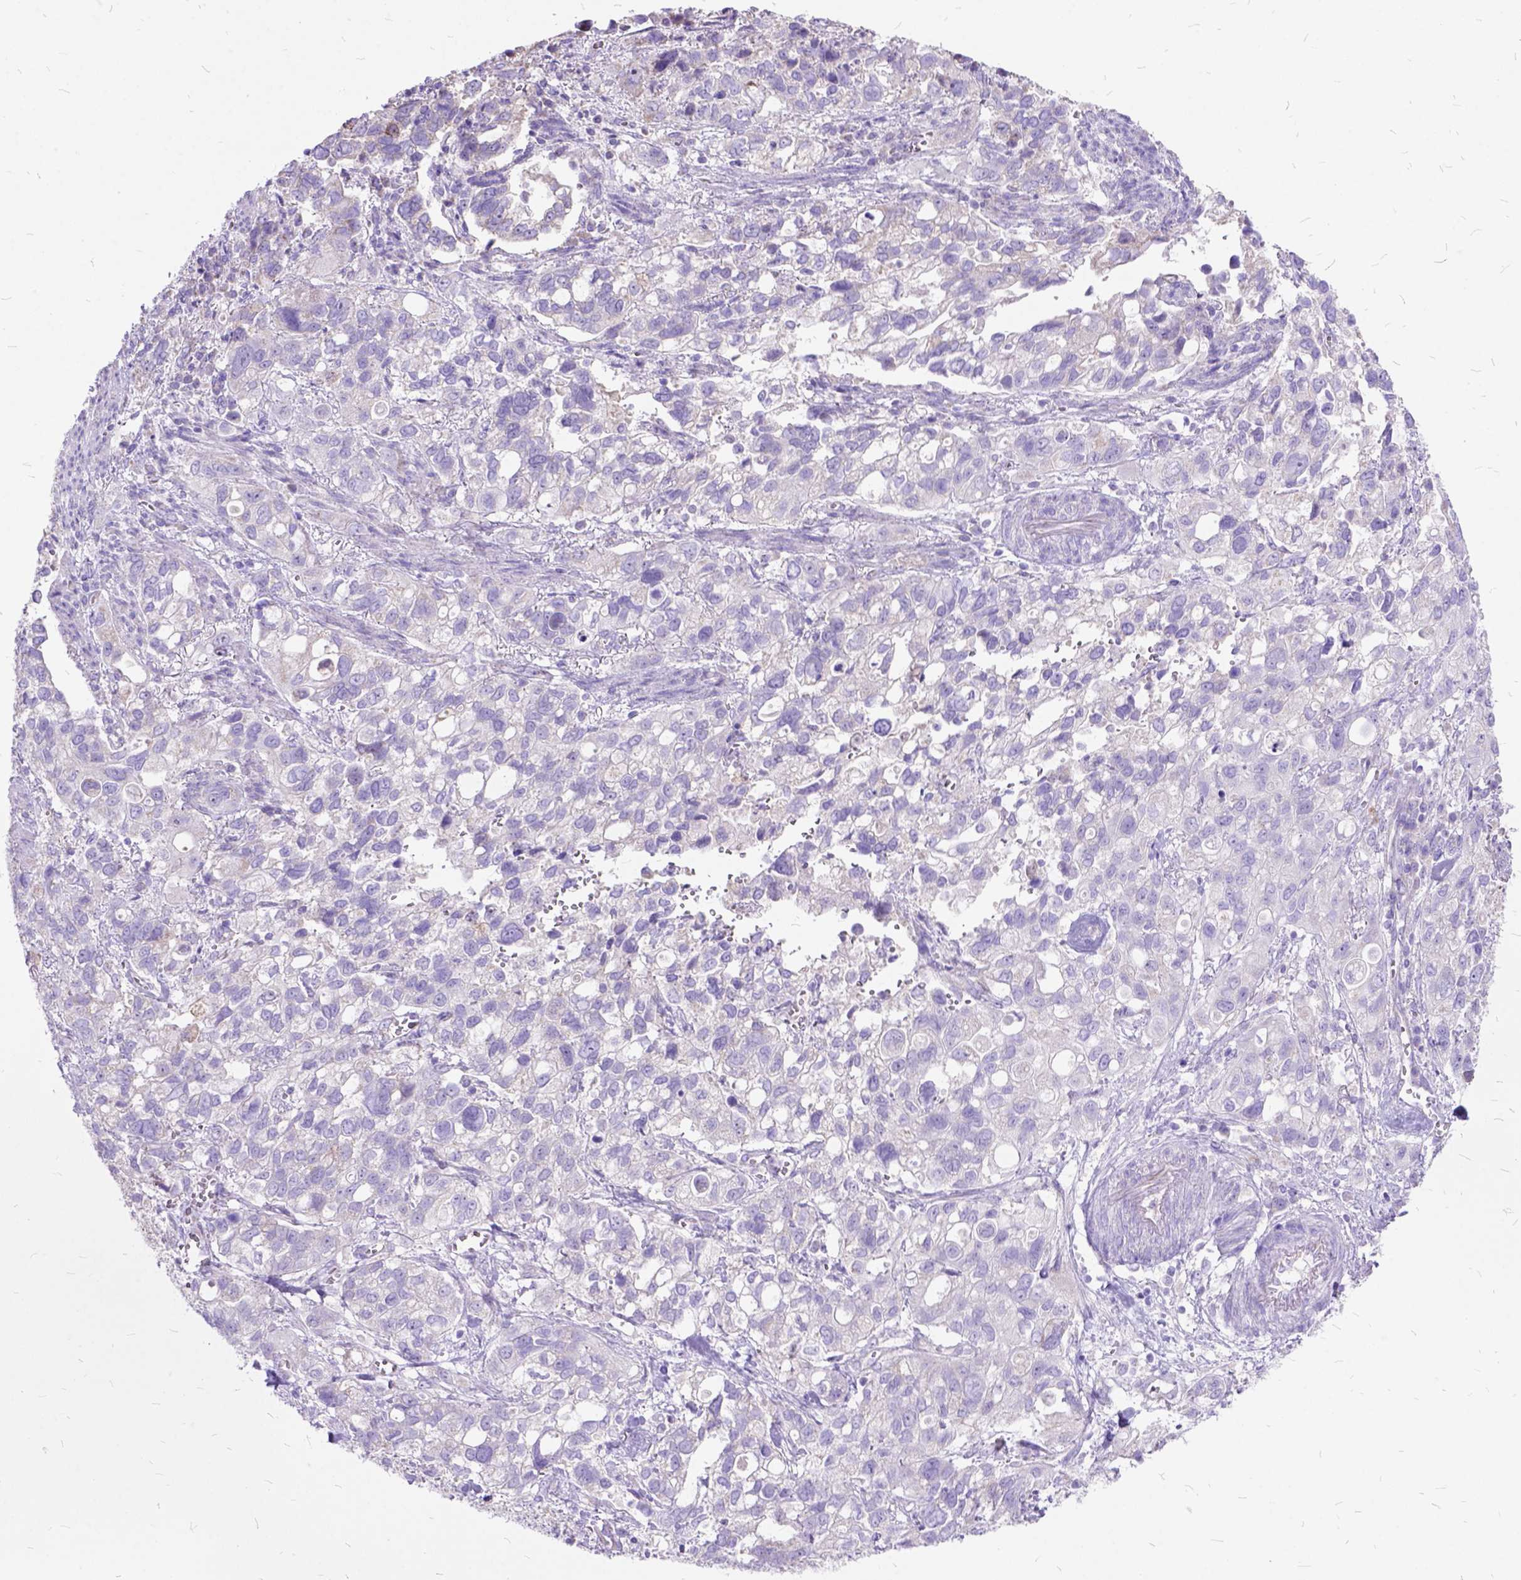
{"staining": {"intensity": "negative", "quantity": "none", "location": "none"}, "tissue": "stomach cancer", "cell_type": "Tumor cells", "image_type": "cancer", "snomed": [{"axis": "morphology", "description": "Adenocarcinoma, NOS"}, {"axis": "topography", "description": "Stomach, upper"}], "caption": "Immunohistochemistry image of stomach adenocarcinoma stained for a protein (brown), which exhibits no expression in tumor cells. The staining is performed using DAB brown chromogen with nuclei counter-stained in using hematoxylin.", "gene": "CTAG2", "patient": {"sex": "female", "age": 81}}